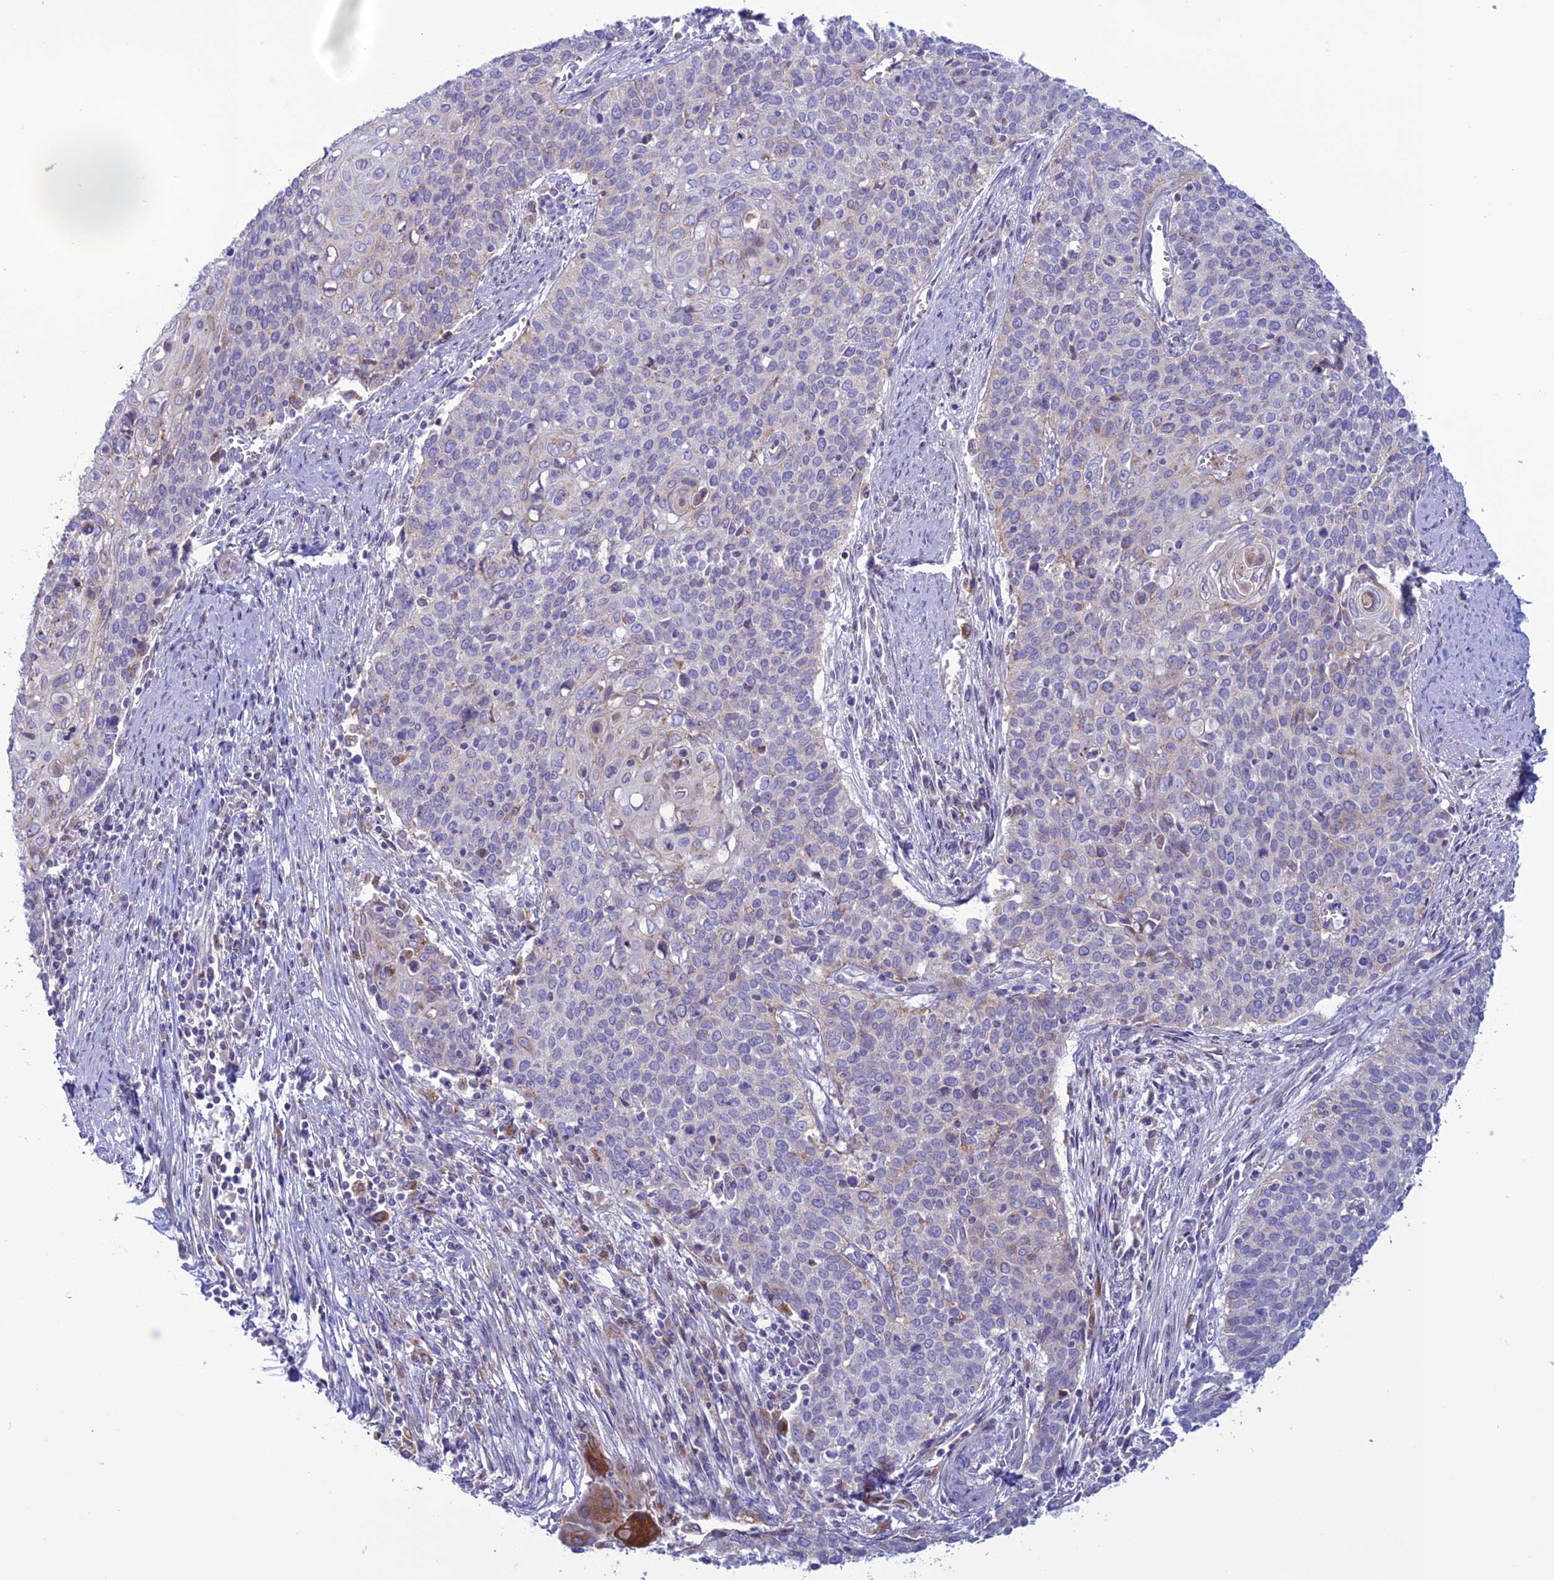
{"staining": {"intensity": "negative", "quantity": "none", "location": "none"}, "tissue": "cervical cancer", "cell_type": "Tumor cells", "image_type": "cancer", "snomed": [{"axis": "morphology", "description": "Squamous cell carcinoma, NOS"}, {"axis": "topography", "description": "Cervix"}], "caption": "This is an immunohistochemistry (IHC) photomicrograph of squamous cell carcinoma (cervical). There is no positivity in tumor cells.", "gene": "CLCN7", "patient": {"sex": "female", "age": 39}}